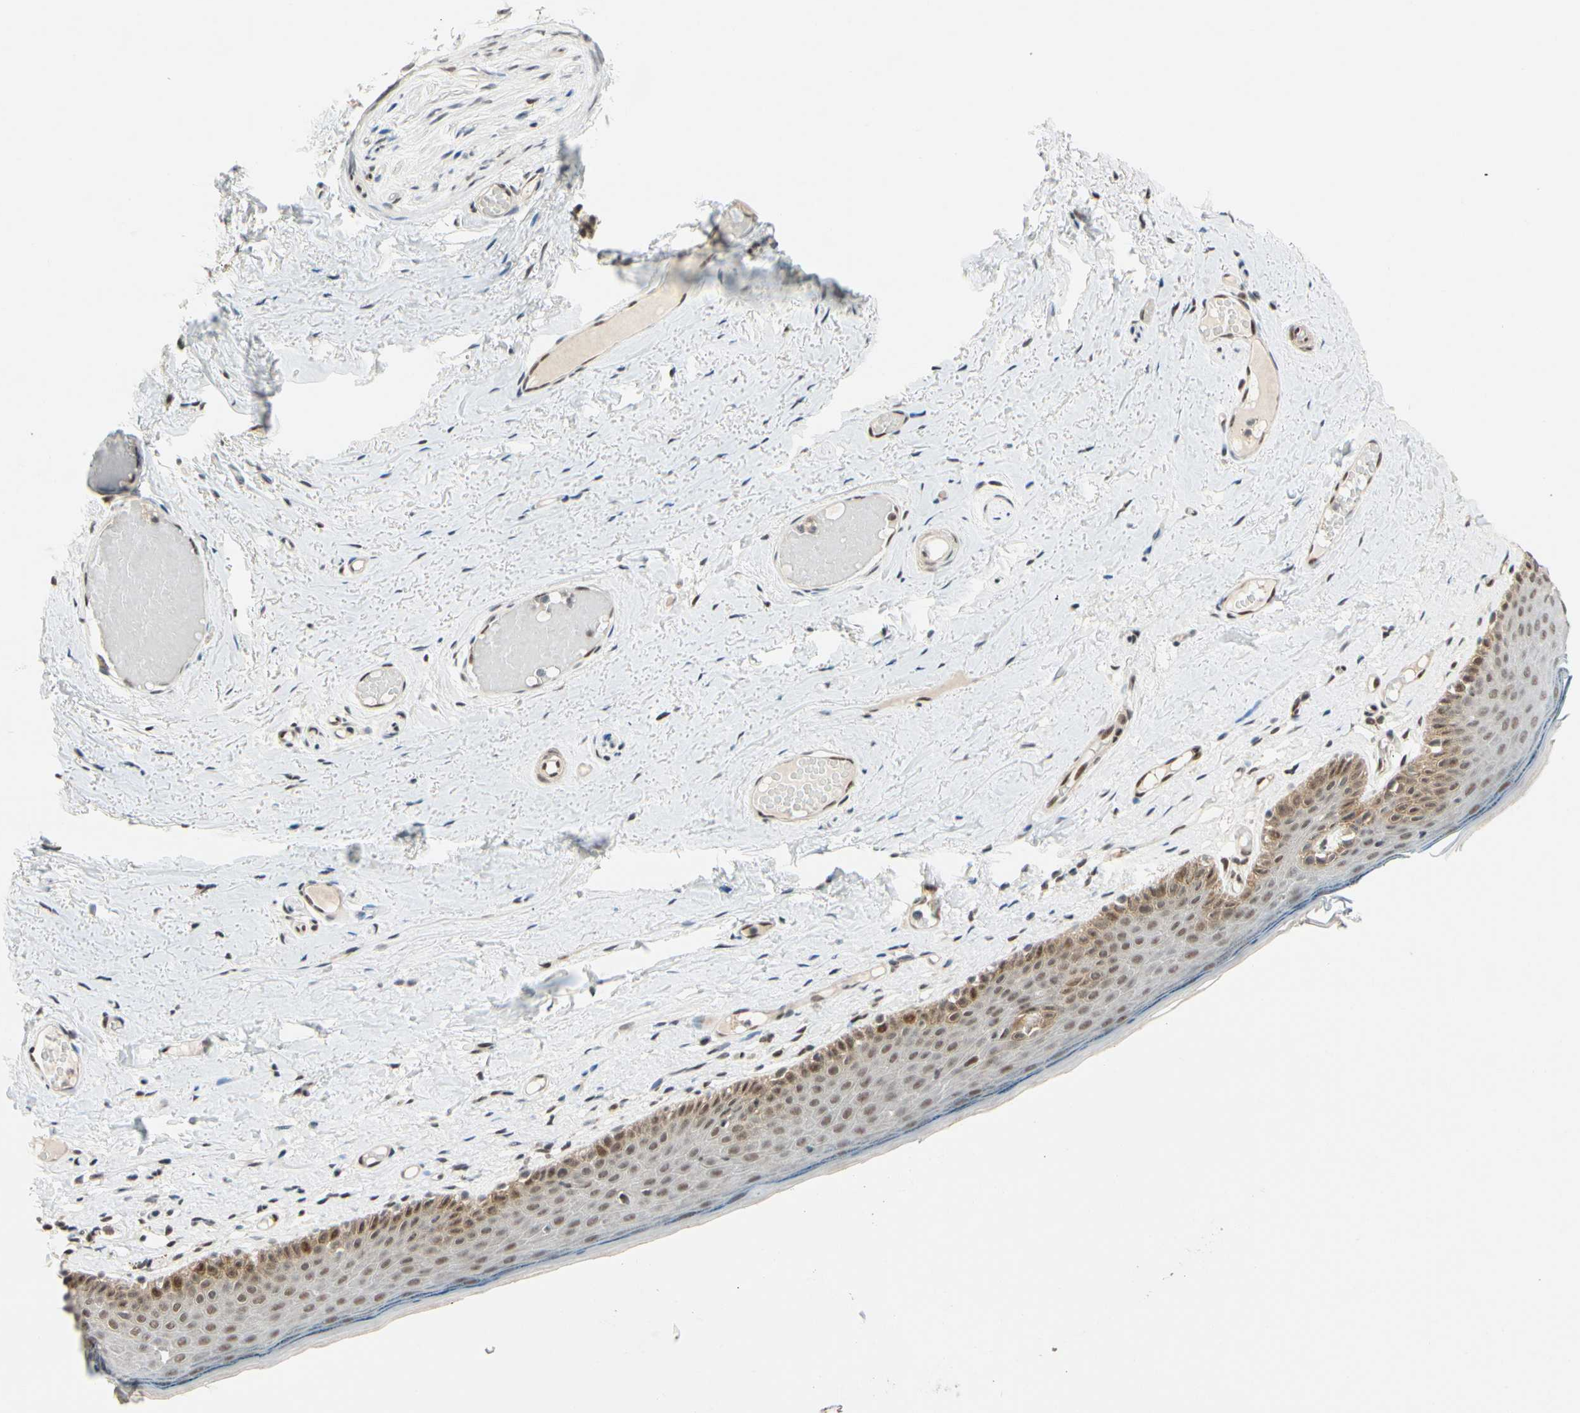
{"staining": {"intensity": "weak", "quantity": ">75%", "location": "cytoplasmic/membranous,nuclear"}, "tissue": "skin", "cell_type": "Epidermal cells", "image_type": "normal", "snomed": [{"axis": "morphology", "description": "Normal tissue, NOS"}, {"axis": "topography", "description": "Vulva"}], "caption": "Normal skin was stained to show a protein in brown. There is low levels of weak cytoplasmic/membranous,nuclear staining in approximately >75% of epidermal cells. The protein of interest is stained brown, and the nuclei are stained in blue (DAB (3,3'-diaminobenzidine) IHC with brightfield microscopy, high magnification).", "gene": "TAF4", "patient": {"sex": "female", "age": 54}}